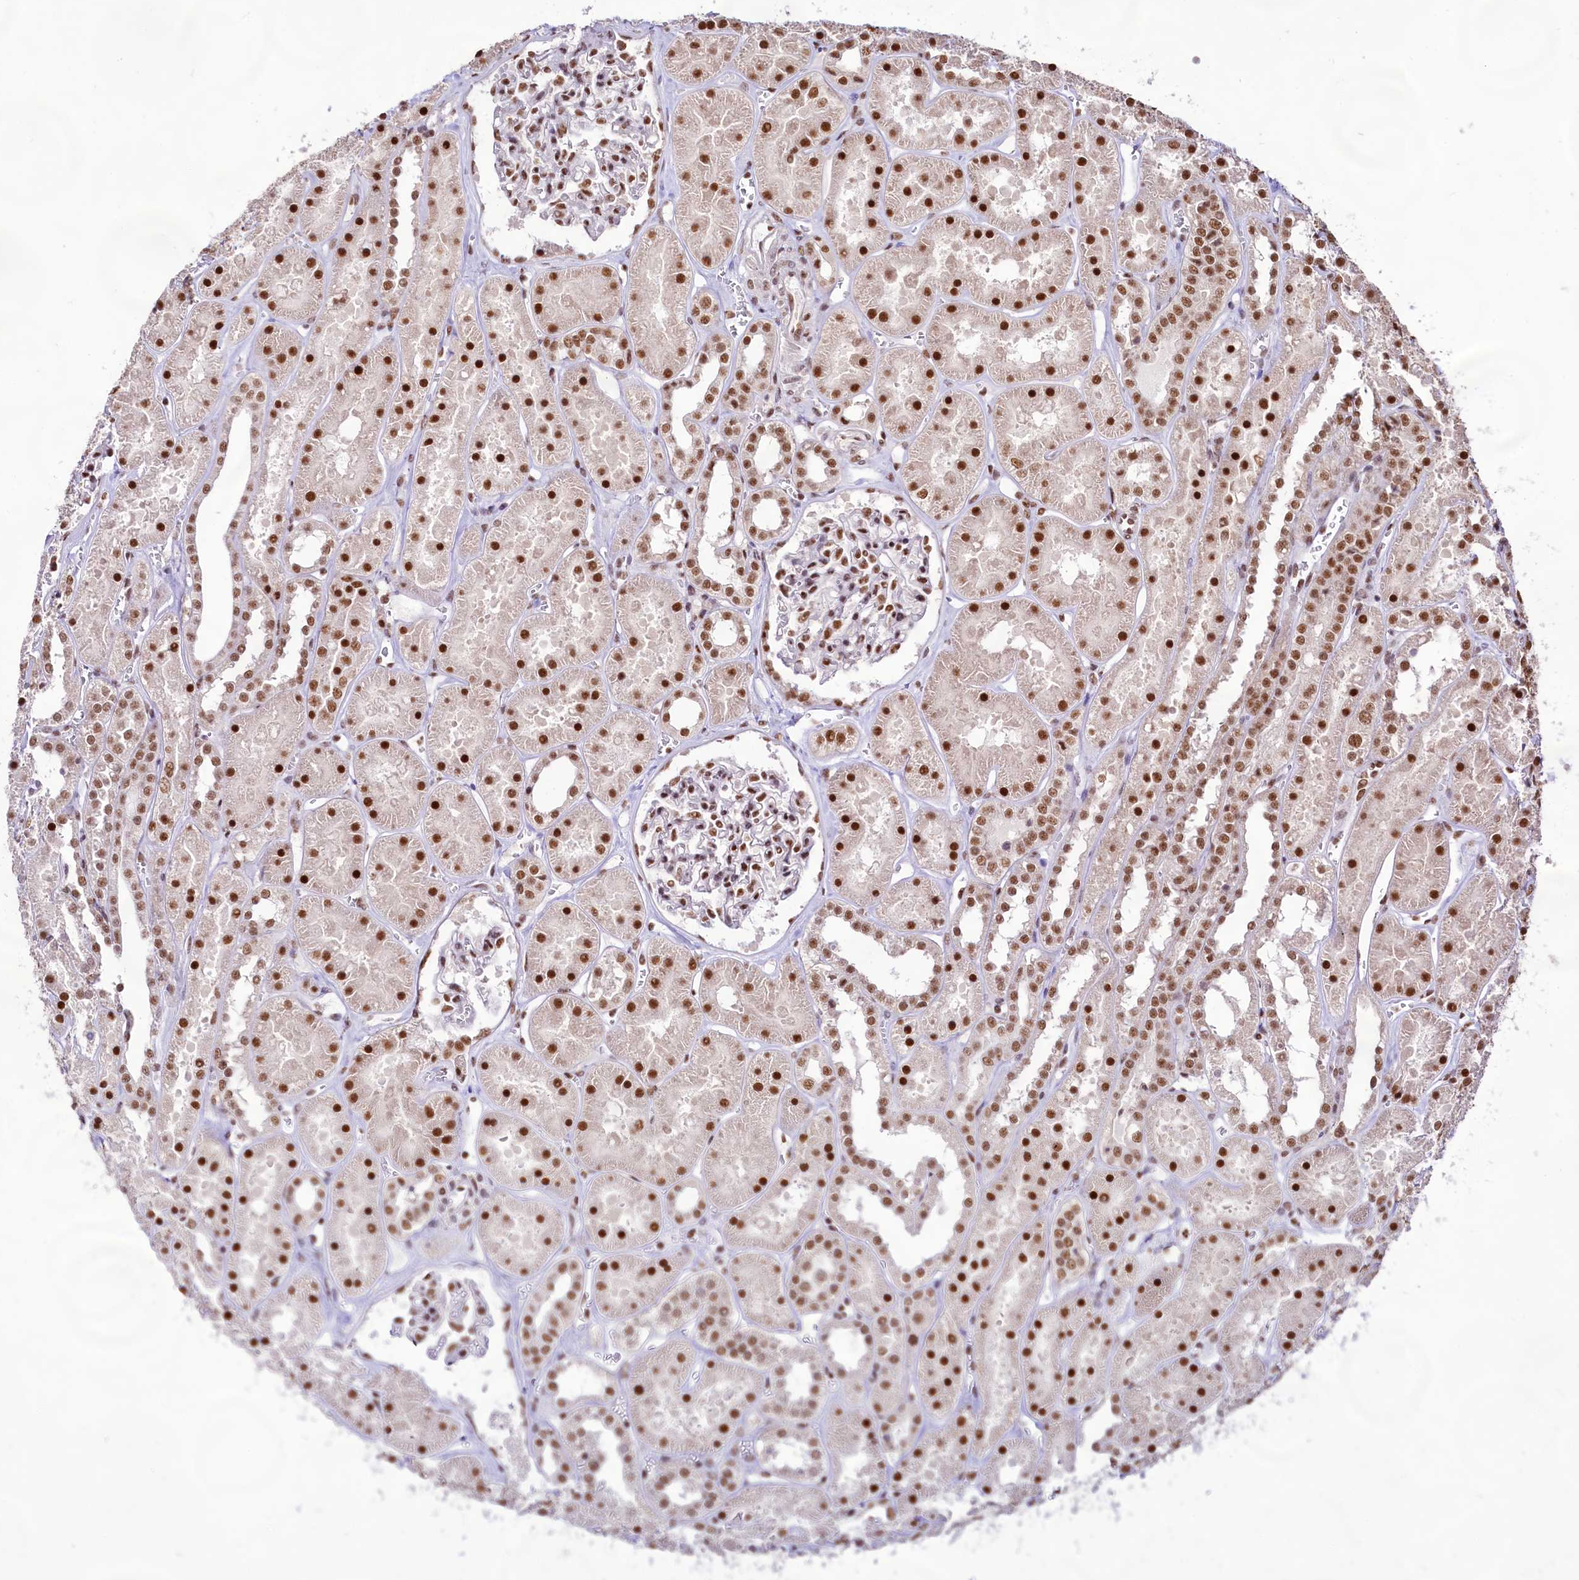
{"staining": {"intensity": "moderate", "quantity": ">75%", "location": "nuclear"}, "tissue": "kidney", "cell_type": "Cells in glomeruli", "image_type": "normal", "snomed": [{"axis": "morphology", "description": "Normal tissue, NOS"}, {"axis": "topography", "description": "Kidney"}], "caption": "DAB (3,3'-diaminobenzidine) immunohistochemical staining of normal human kidney displays moderate nuclear protein expression in about >75% of cells in glomeruli.", "gene": "HIRA", "patient": {"sex": "female", "age": 41}}